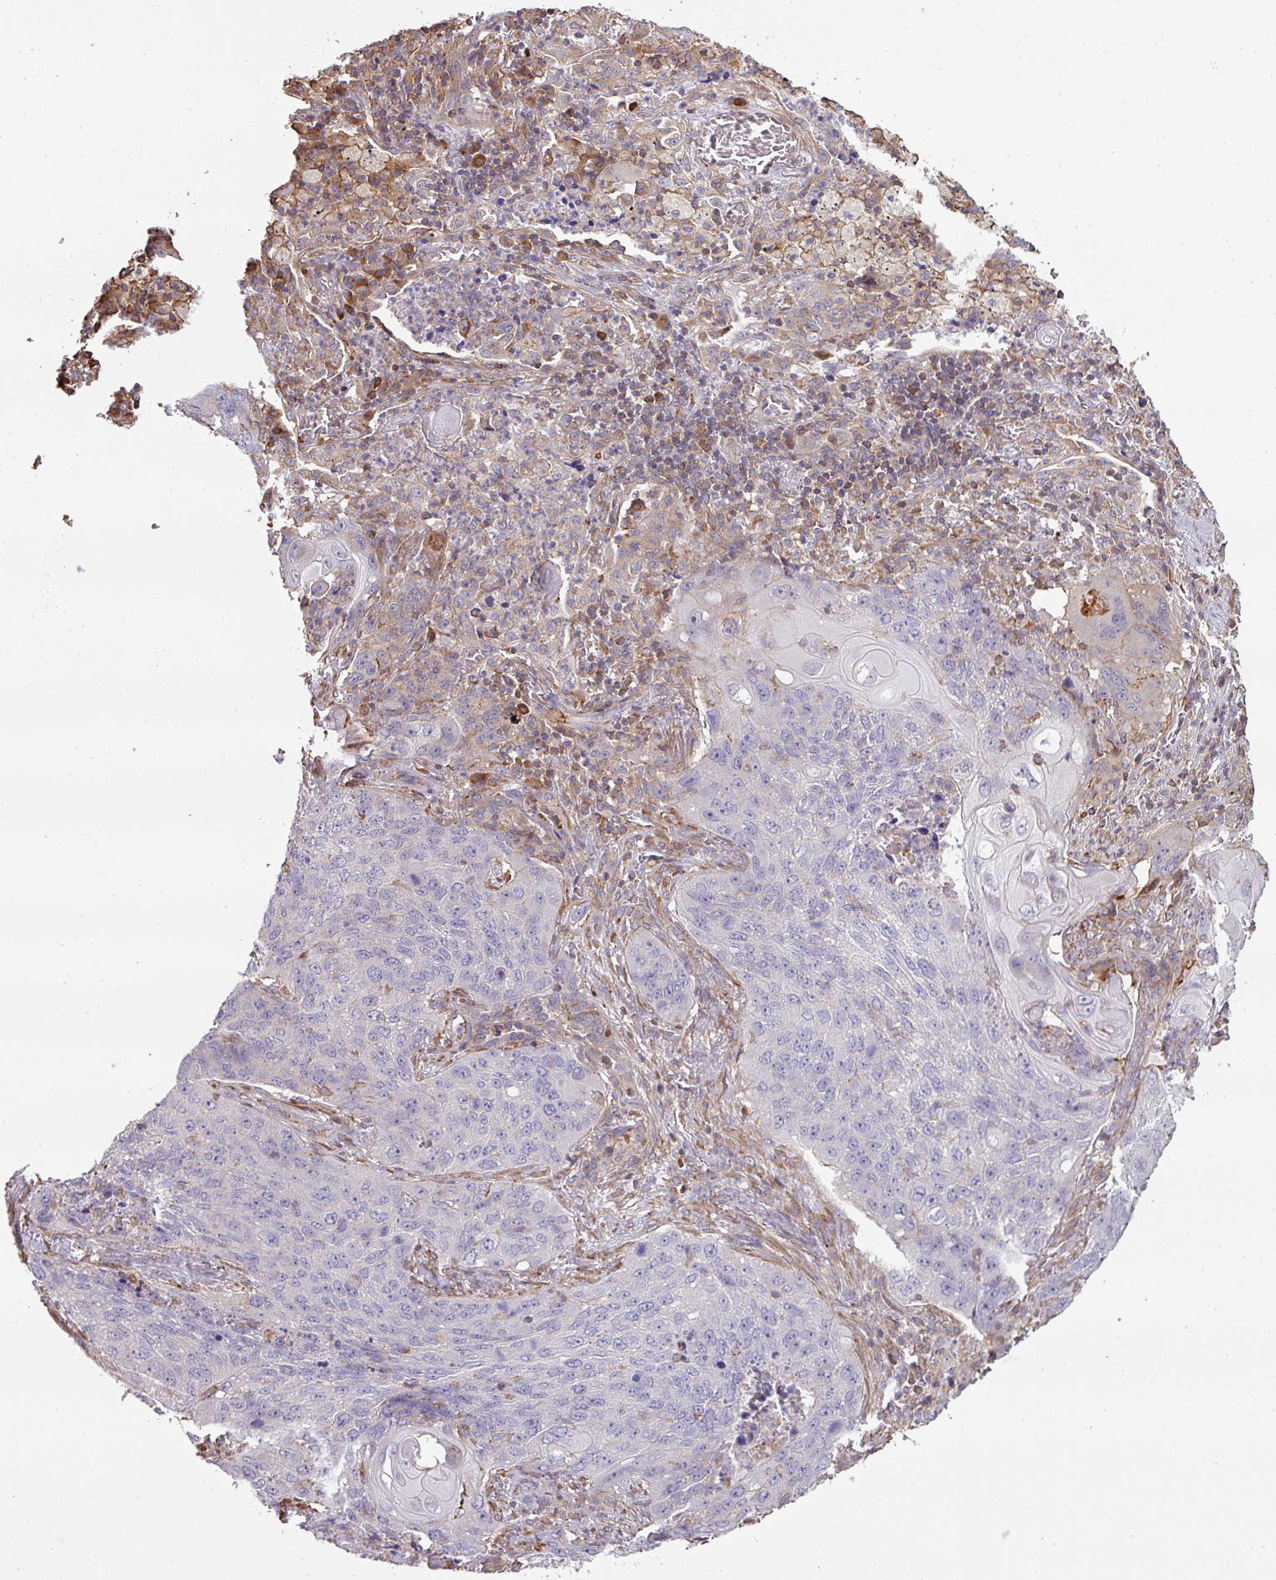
{"staining": {"intensity": "negative", "quantity": "none", "location": "none"}, "tissue": "lung cancer", "cell_type": "Tumor cells", "image_type": "cancer", "snomed": [{"axis": "morphology", "description": "Squamous cell carcinoma, NOS"}, {"axis": "topography", "description": "Lung"}], "caption": "Tumor cells are negative for brown protein staining in lung cancer (squamous cell carcinoma).", "gene": "LRRC41", "patient": {"sex": "female", "age": 63}}